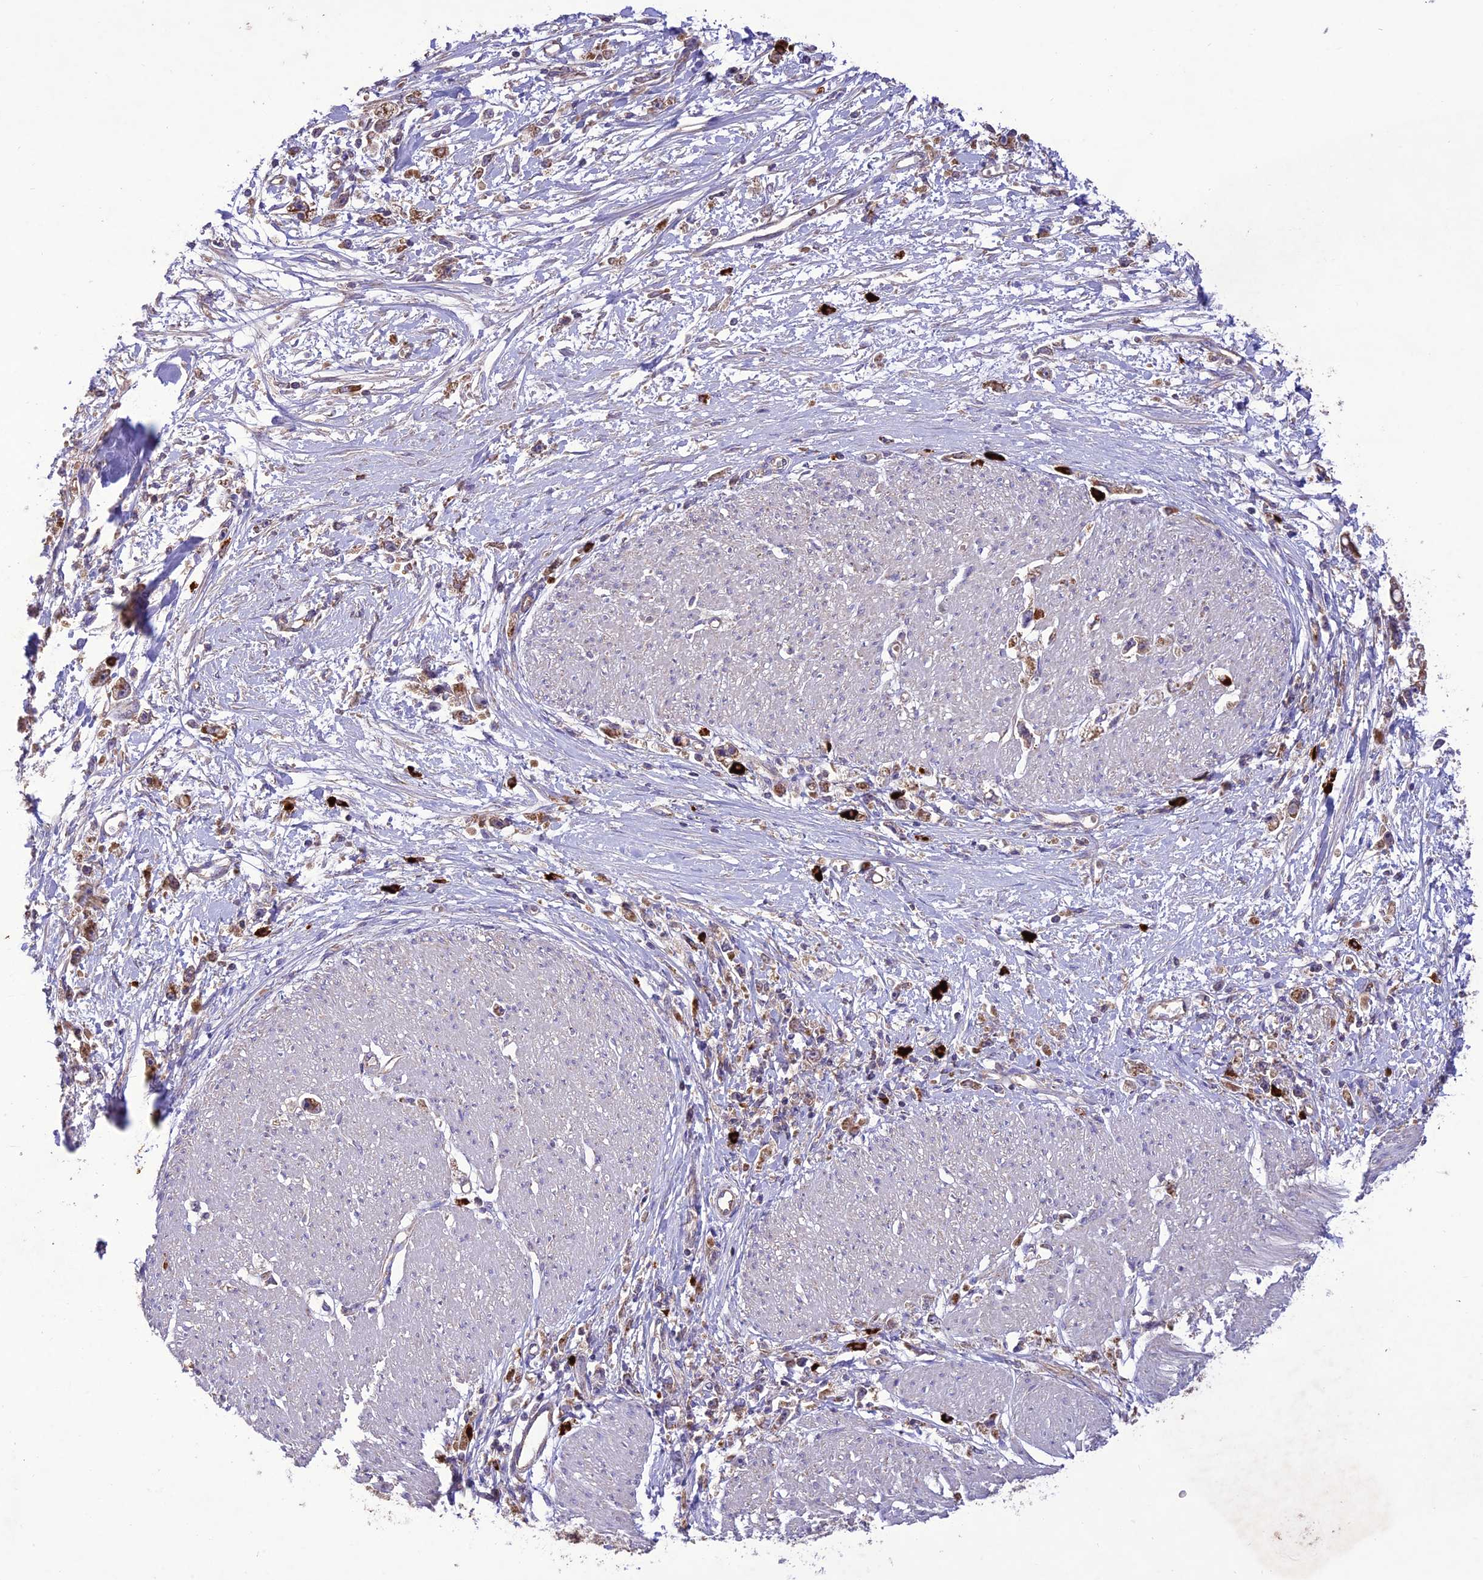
{"staining": {"intensity": "moderate", "quantity": ">75%", "location": "cytoplasmic/membranous"}, "tissue": "stomach cancer", "cell_type": "Tumor cells", "image_type": "cancer", "snomed": [{"axis": "morphology", "description": "Adenocarcinoma, NOS"}, {"axis": "topography", "description": "Stomach"}], "caption": "A high-resolution micrograph shows immunohistochemistry (IHC) staining of stomach cancer (adenocarcinoma), which reveals moderate cytoplasmic/membranous staining in approximately >75% of tumor cells.", "gene": "NDUFAF1", "patient": {"sex": "female", "age": 59}}